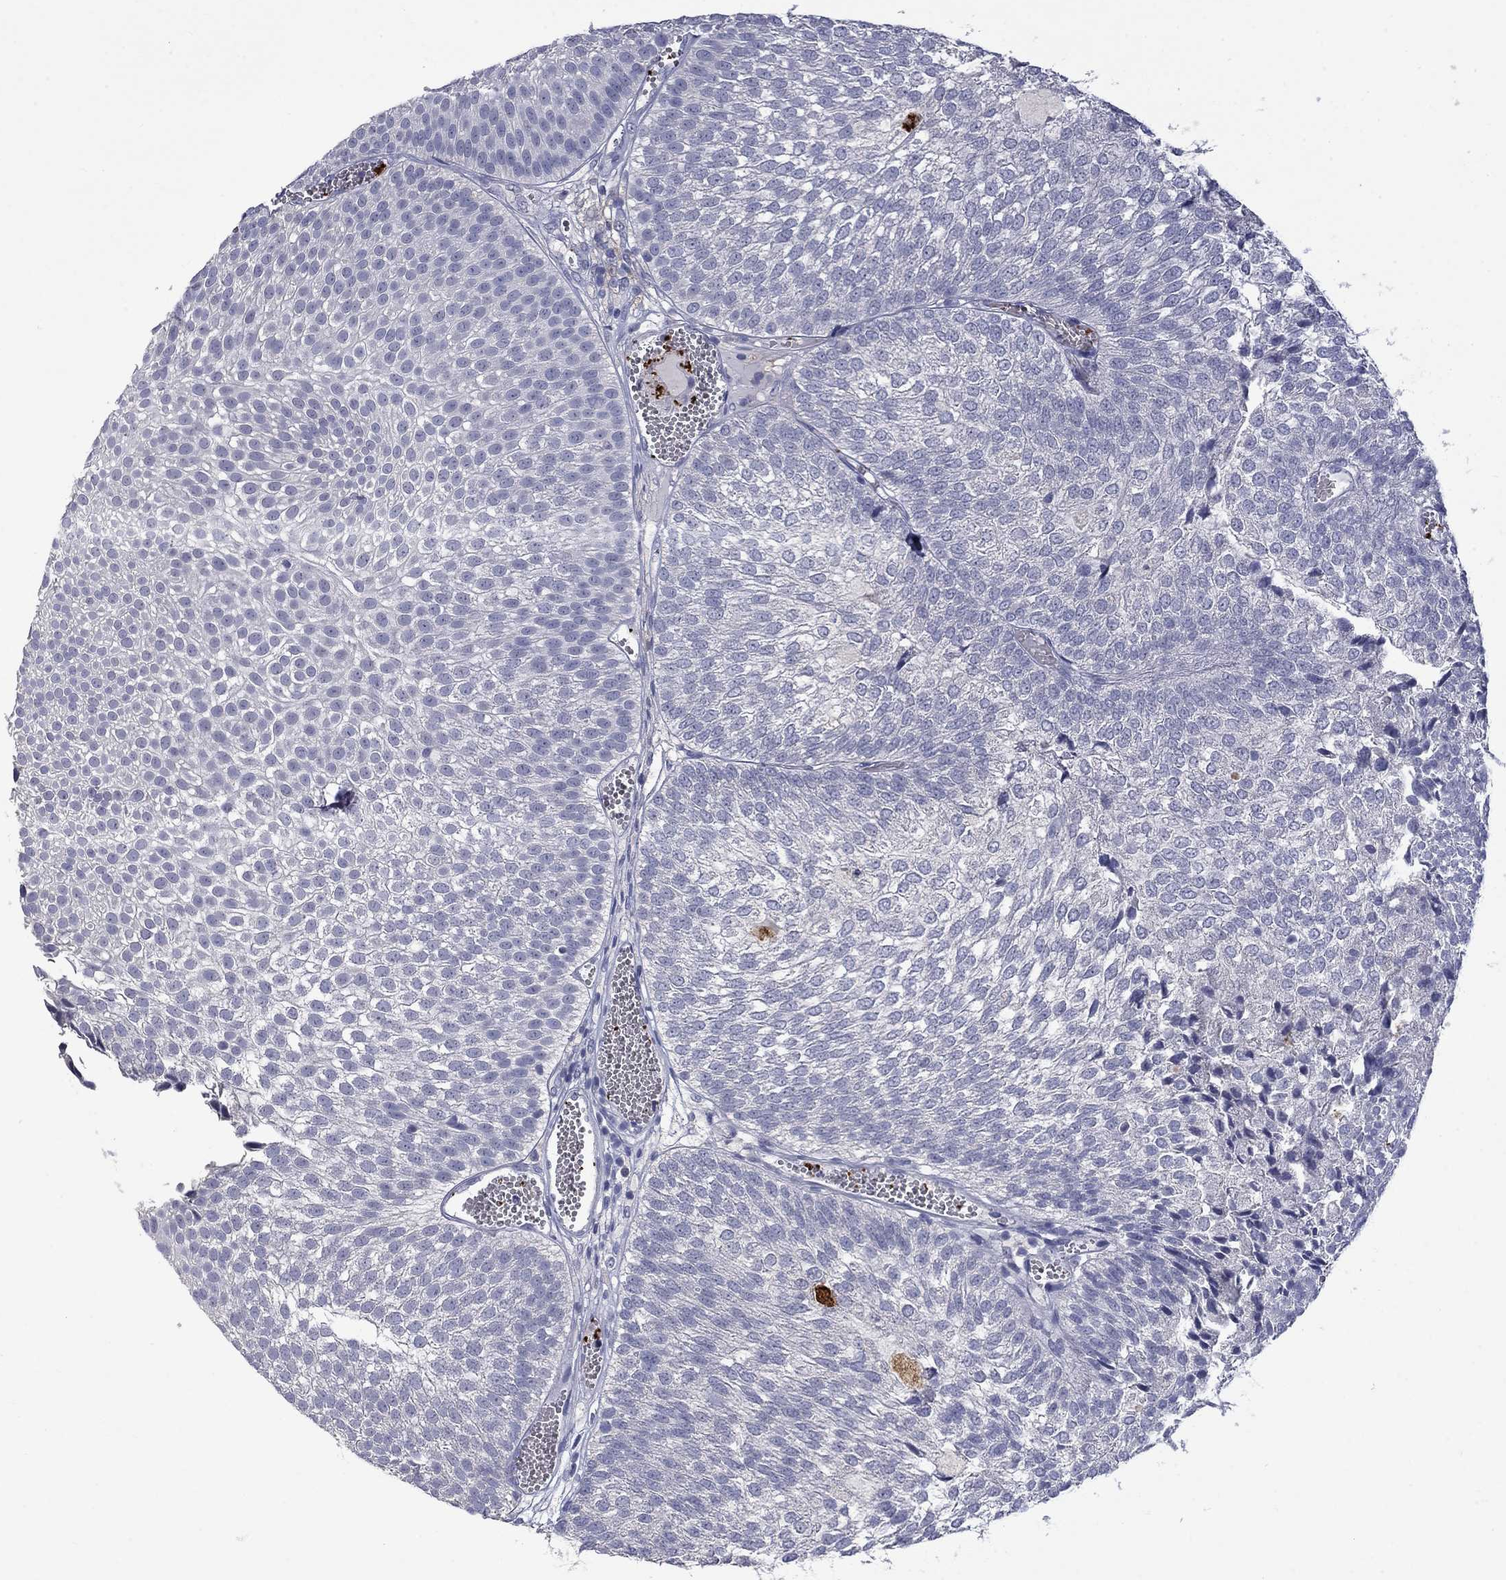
{"staining": {"intensity": "negative", "quantity": "none", "location": "none"}, "tissue": "urothelial cancer", "cell_type": "Tumor cells", "image_type": "cancer", "snomed": [{"axis": "morphology", "description": "Urothelial carcinoma, Low grade"}, {"axis": "topography", "description": "Urinary bladder"}], "caption": "DAB immunohistochemical staining of low-grade urothelial carcinoma reveals no significant expression in tumor cells.", "gene": "PLEK", "patient": {"sex": "male", "age": 52}}